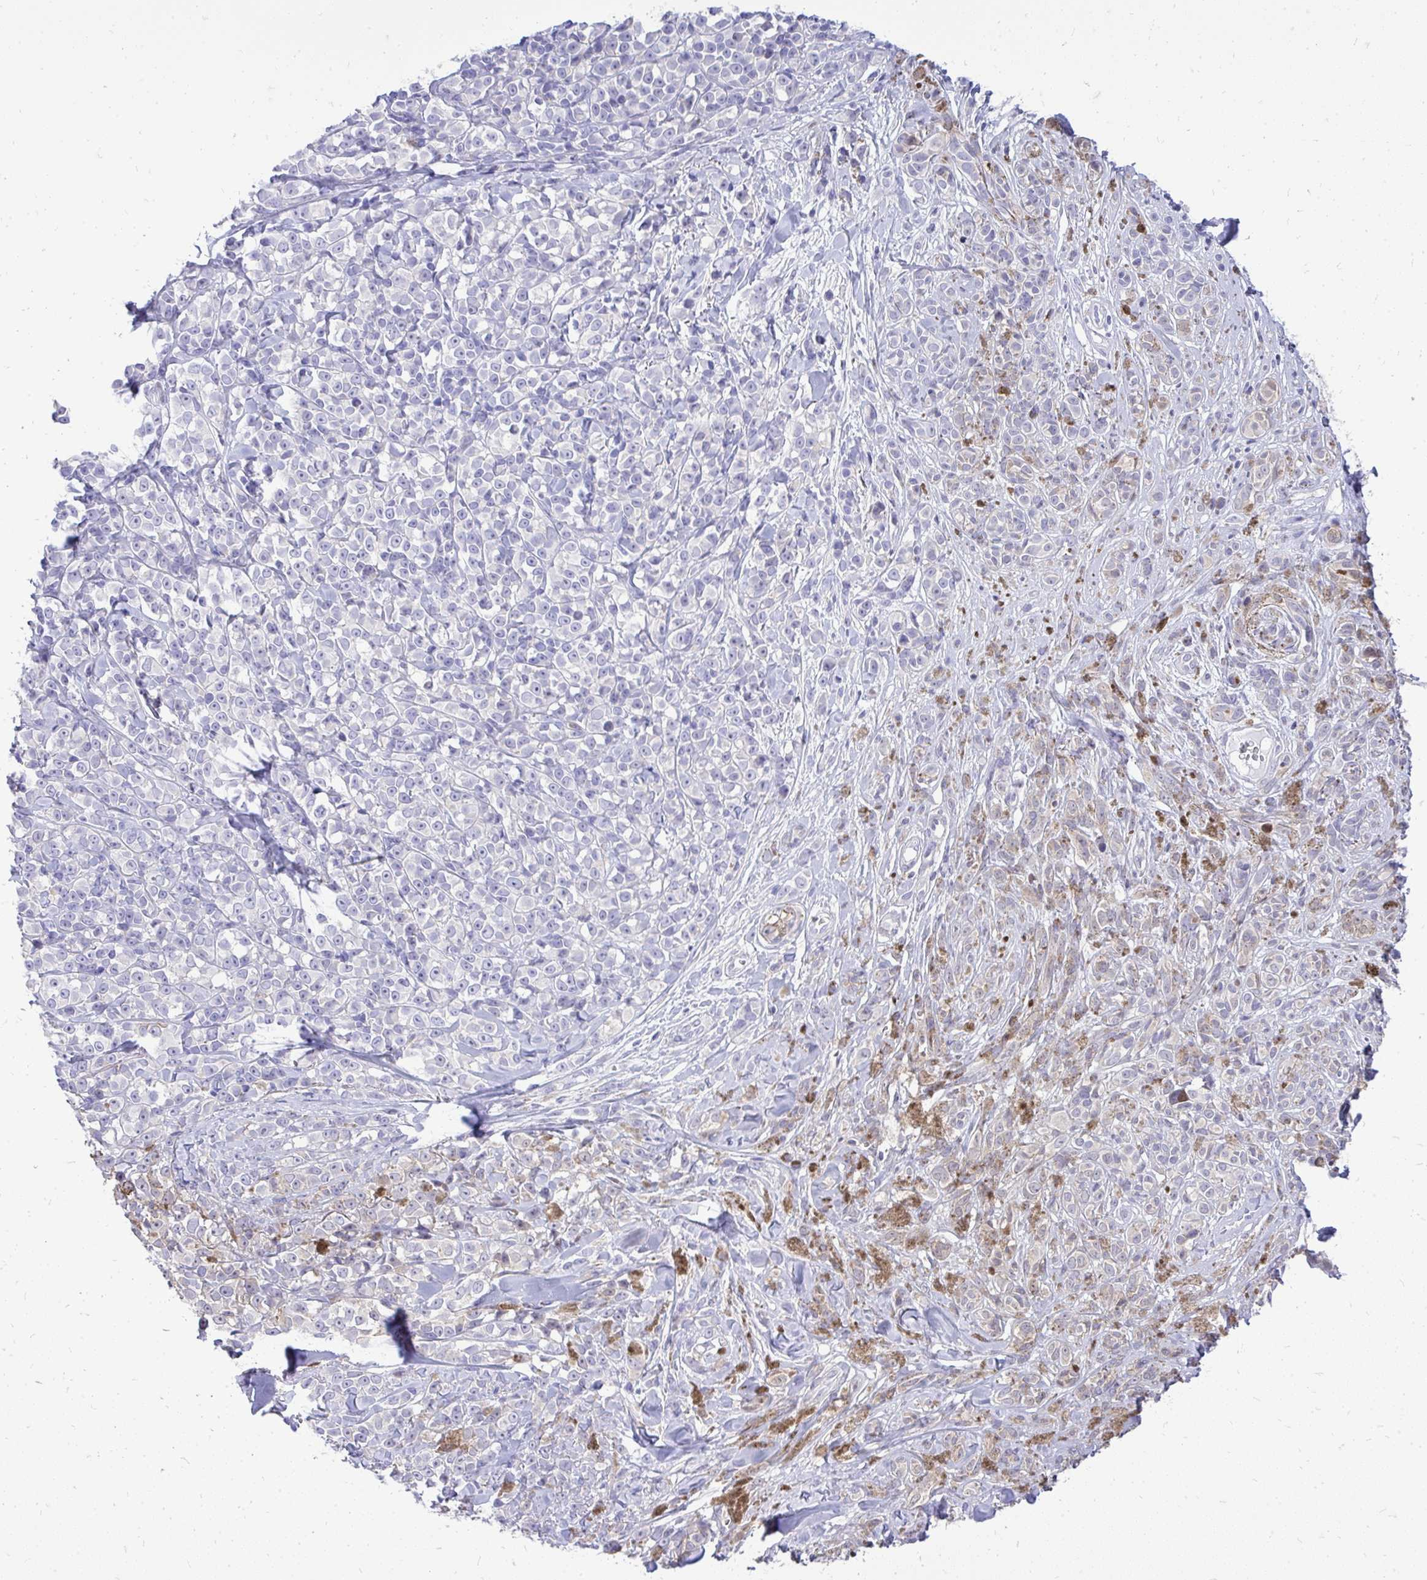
{"staining": {"intensity": "negative", "quantity": "none", "location": "none"}, "tissue": "melanoma", "cell_type": "Tumor cells", "image_type": "cancer", "snomed": [{"axis": "morphology", "description": "Malignant melanoma, NOS"}, {"axis": "topography", "description": "Skin"}], "caption": "This is an immunohistochemistry (IHC) photomicrograph of melanoma. There is no staining in tumor cells.", "gene": "OR8D1", "patient": {"sex": "male", "age": 85}}